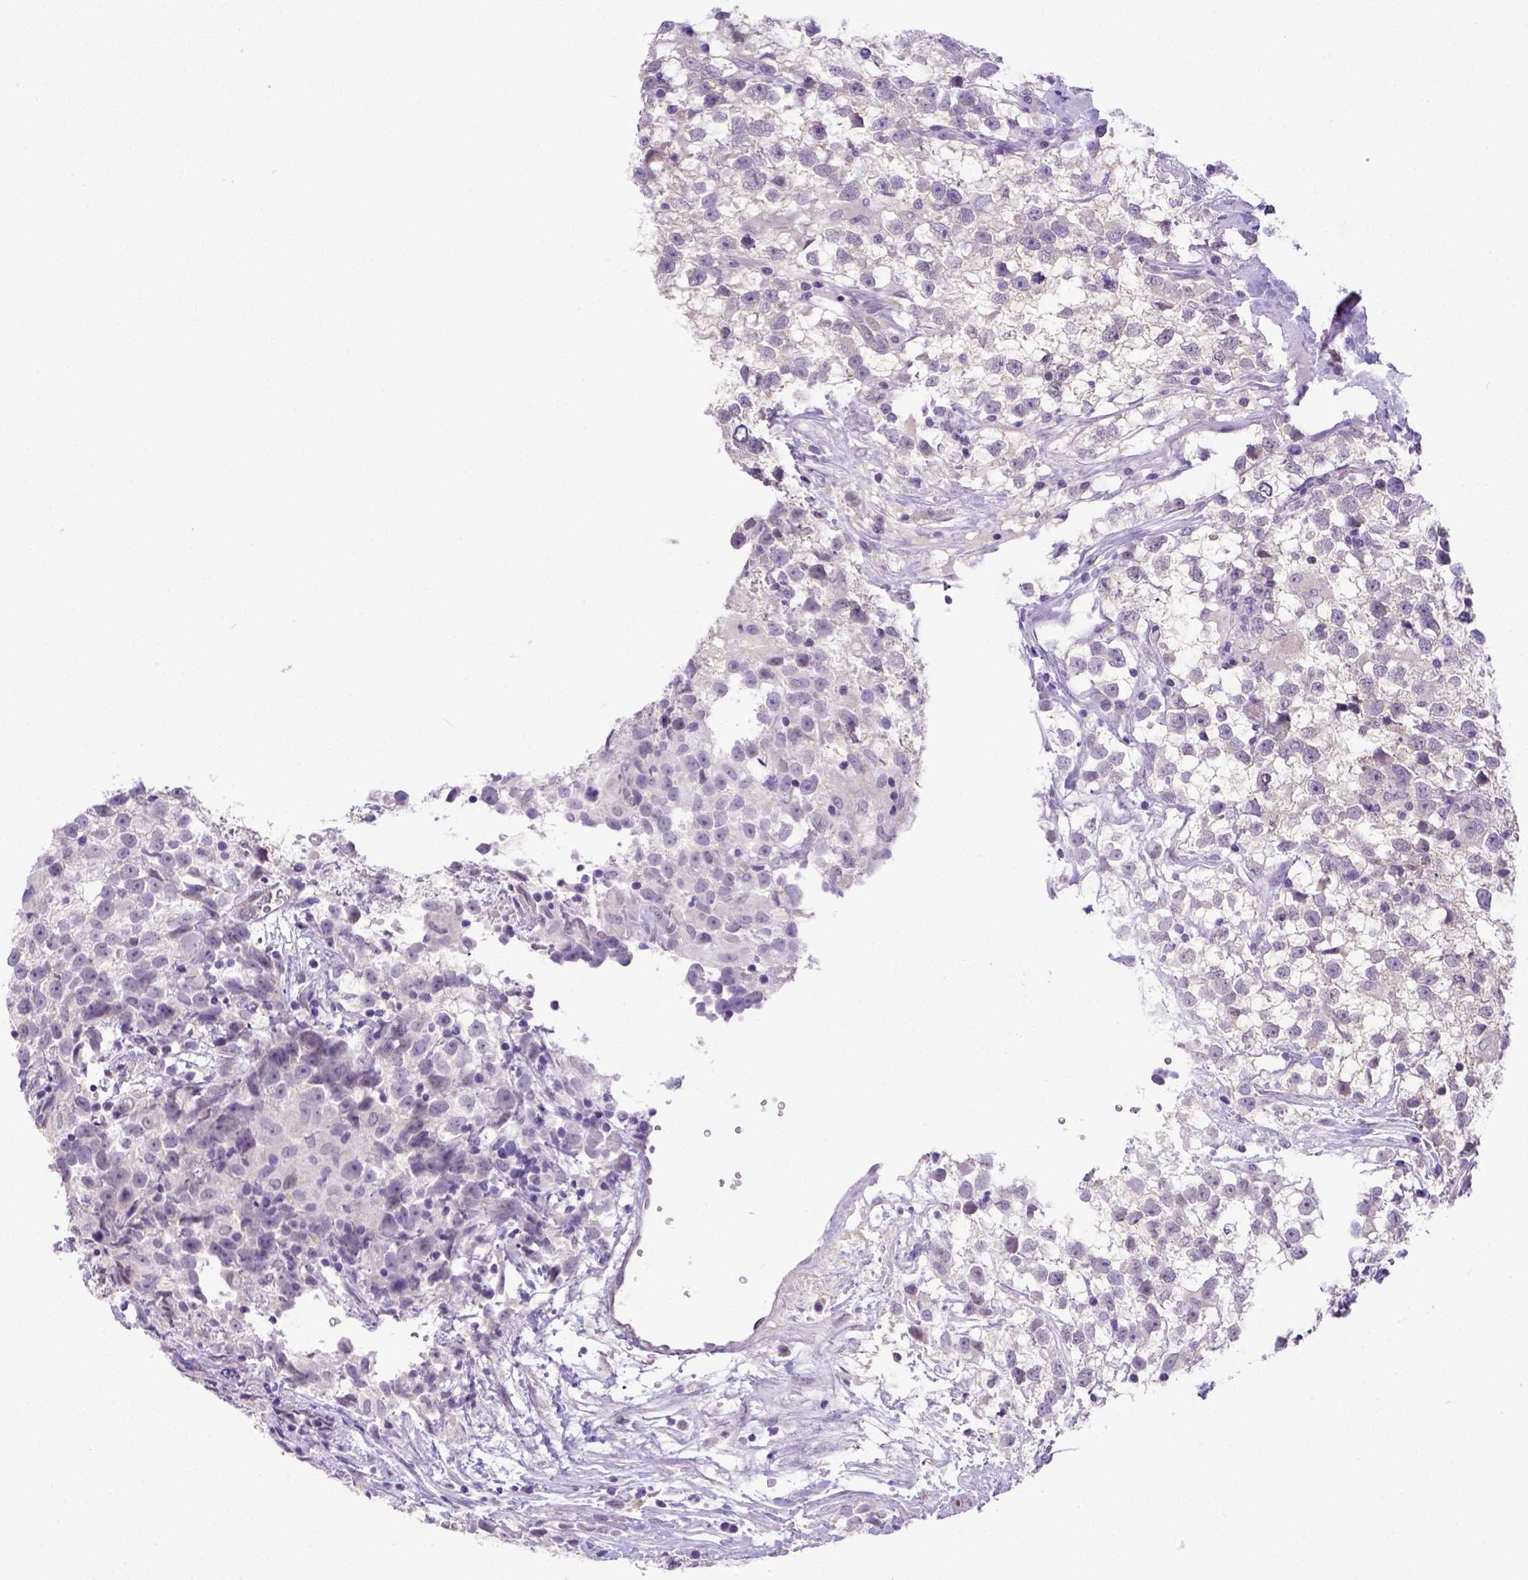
{"staining": {"intensity": "negative", "quantity": "none", "location": "none"}, "tissue": "testis cancer", "cell_type": "Tumor cells", "image_type": "cancer", "snomed": [{"axis": "morphology", "description": "Seminoma, NOS"}, {"axis": "topography", "description": "Testis"}], "caption": "Immunohistochemical staining of human seminoma (testis) reveals no significant positivity in tumor cells.", "gene": "BTN1A1", "patient": {"sex": "male", "age": 31}}